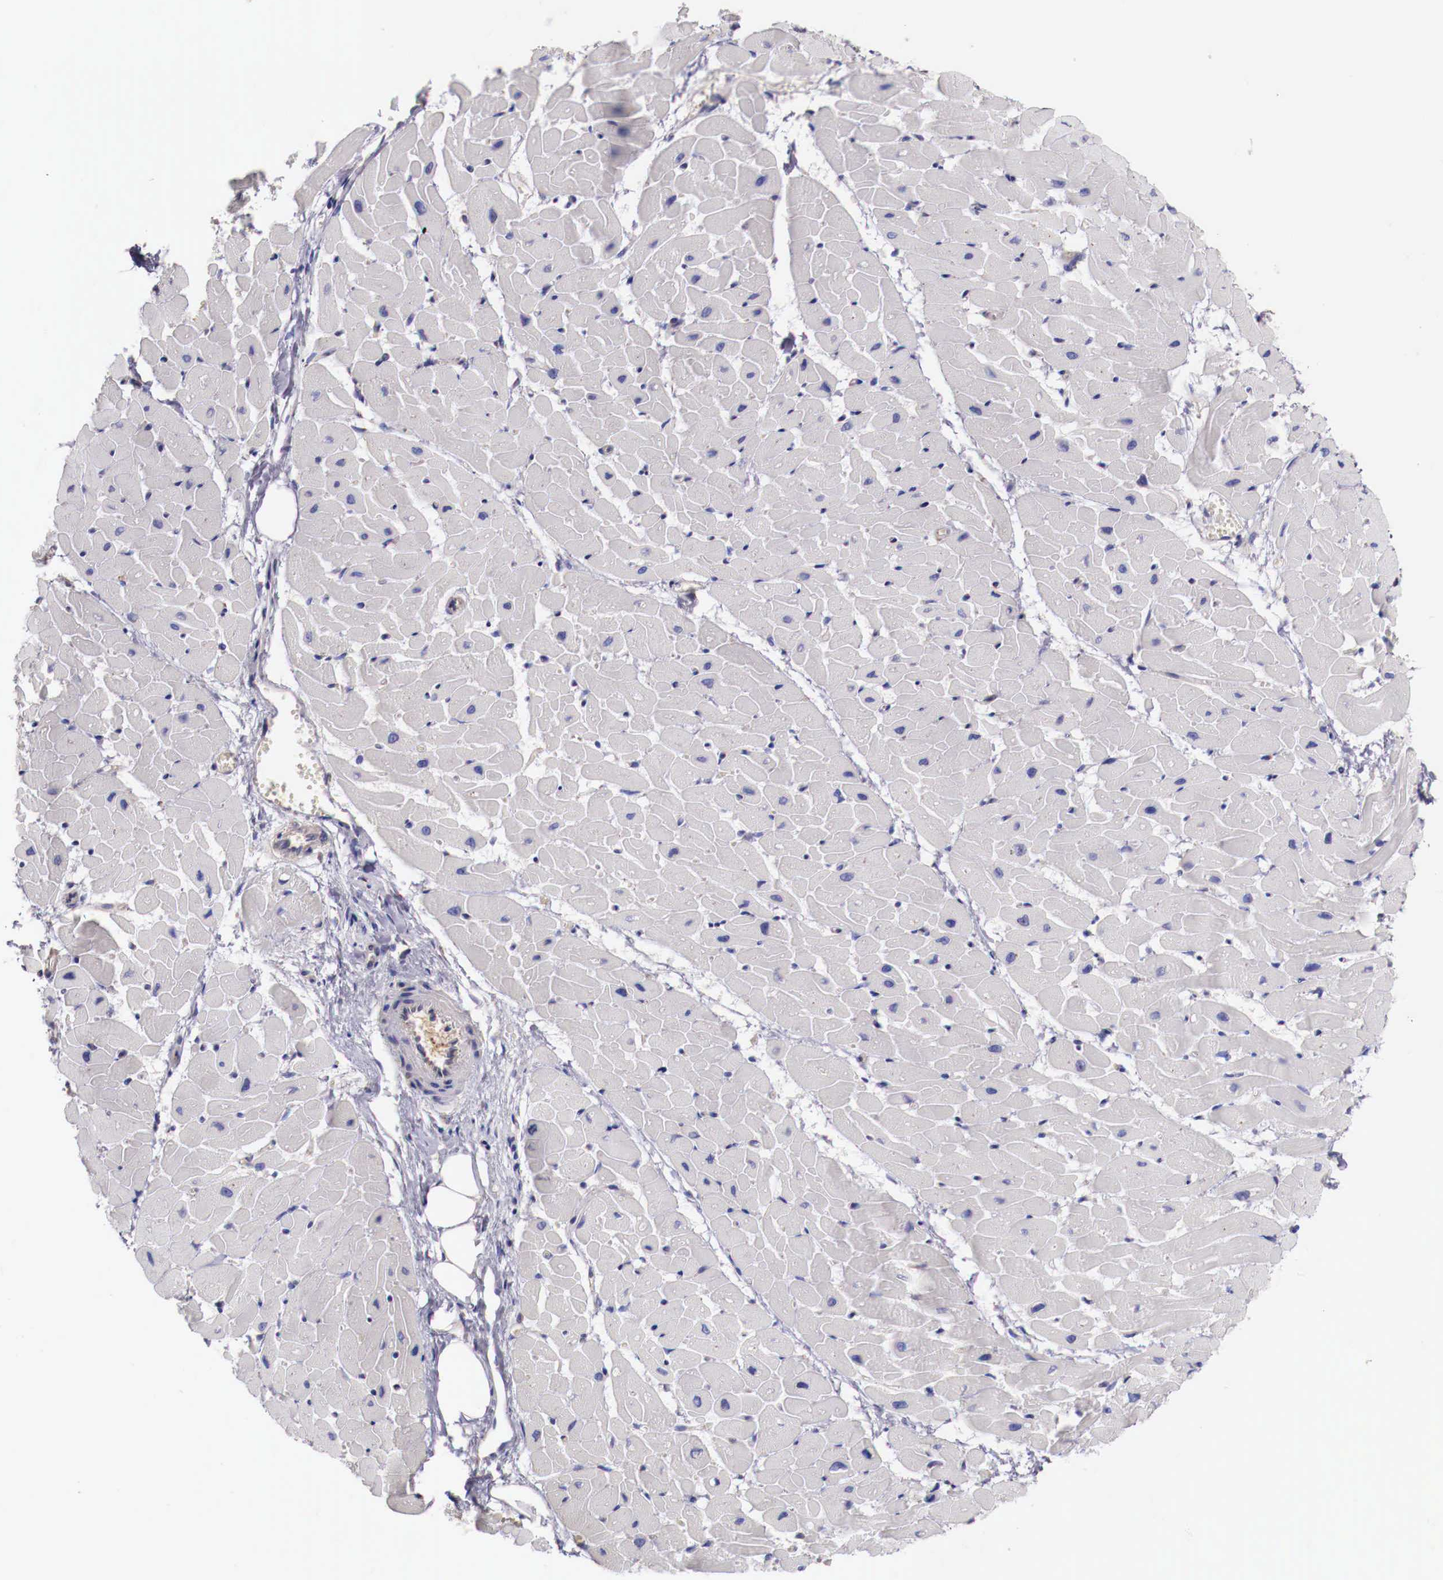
{"staining": {"intensity": "negative", "quantity": "none", "location": "none"}, "tissue": "heart muscle", "cell_type": "Cardiomyocytes", "image_type": "normal", "snomed": [{"axis": "morphology", "description": "Normal tissue, NOS"}, {"axis": "topography", "description": "Heart"}], "caption": "Immunohistochemistry (IHC) histopathology image of benign human heart muscle stained for a protein (brown), which demonstrates no expression in cardiomyocytes. (Brightfield microscopy of DAB (3,3'-diaminobenzidine) immunohistochemistry at high magnification).", "gene": "PITPNA", "patient": {"sex": "female", "age": 19}}